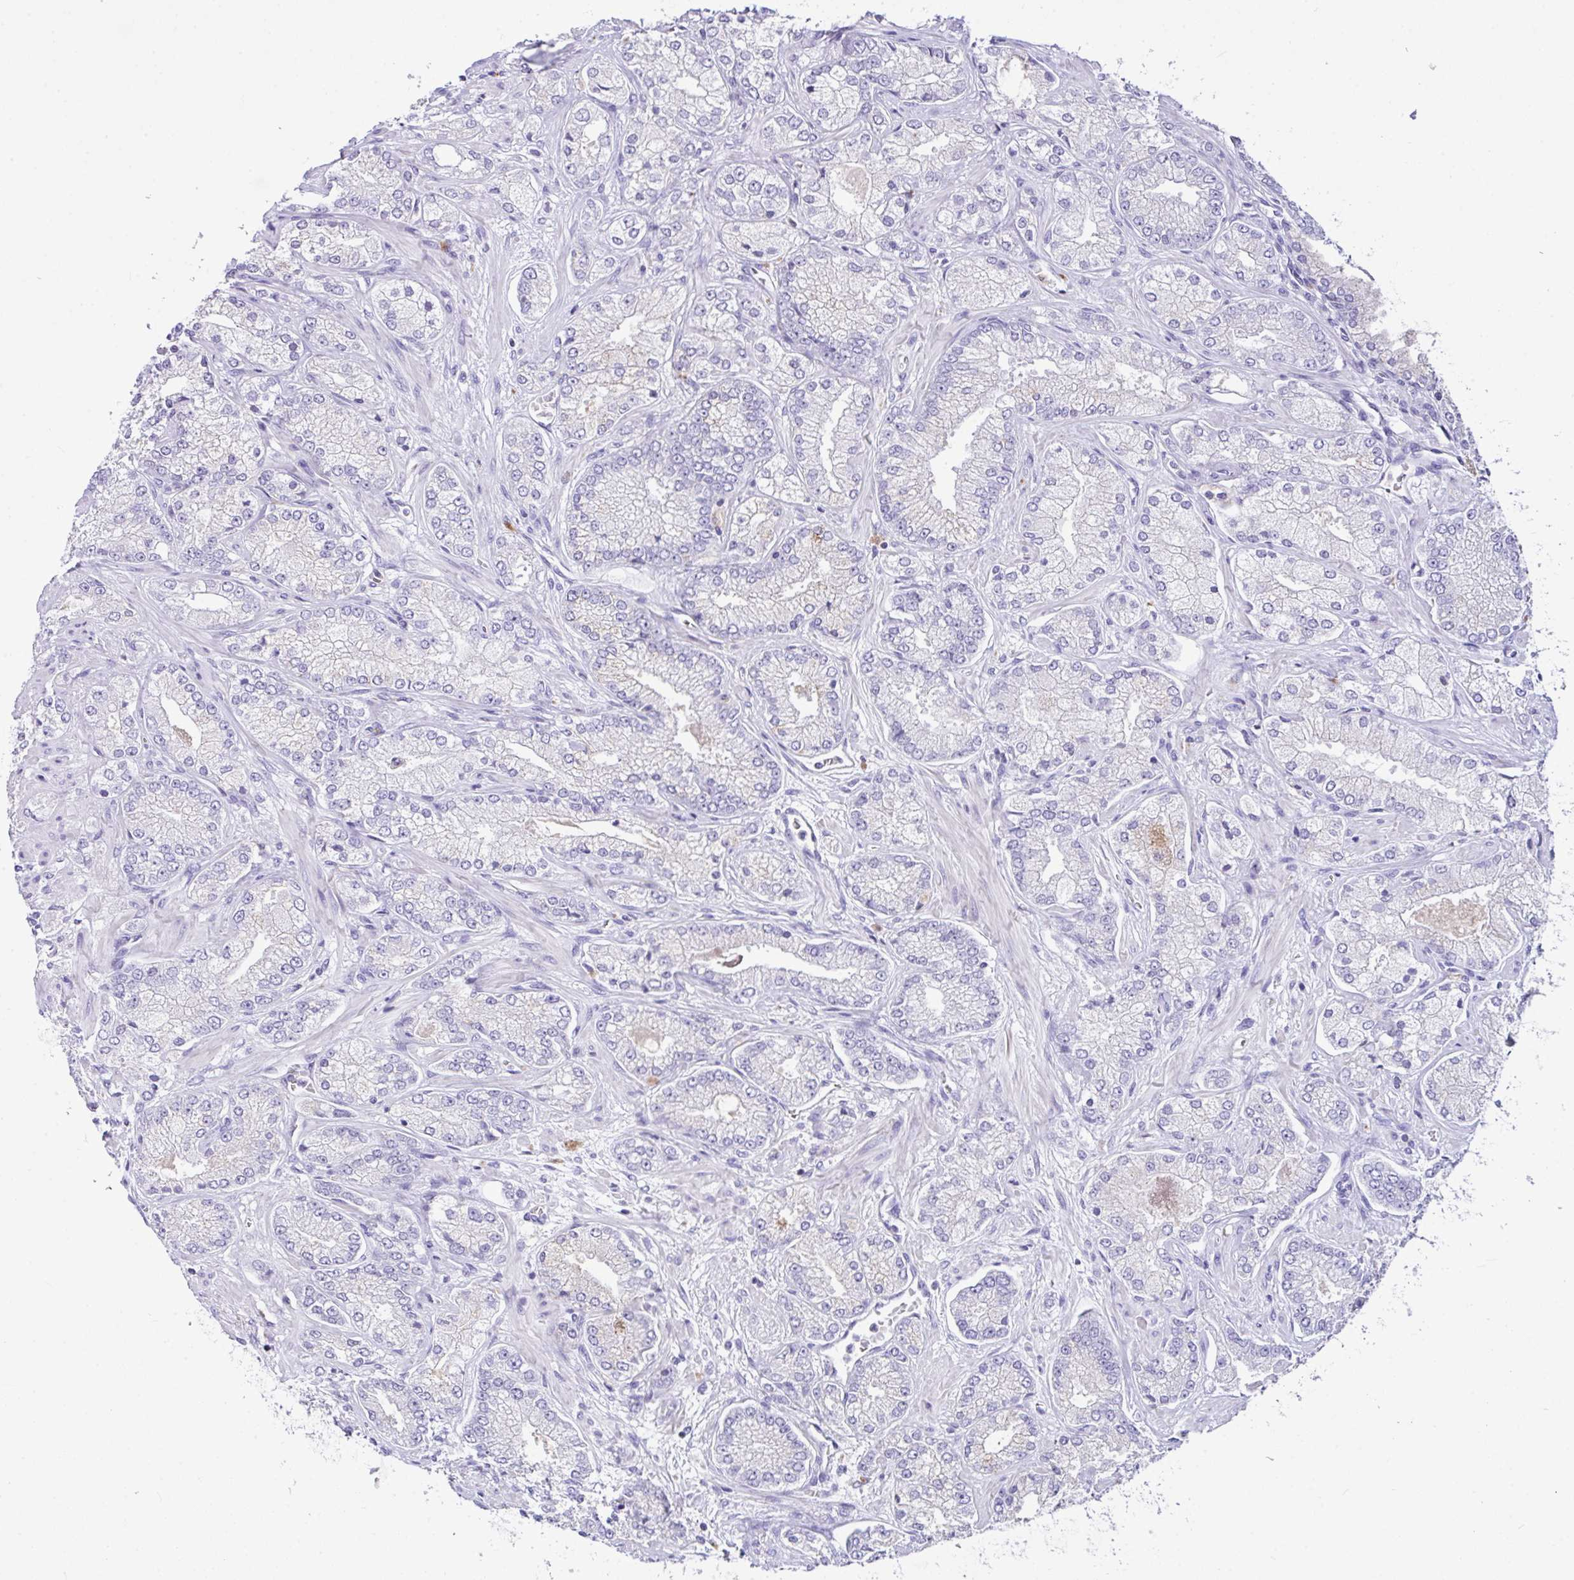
{"staining": {"intensity": "negative", "quantity": "none", "location": "none"}, "tissue": "prostate cancer", "cell_type": "Tumor cells", "image_type": "cancer", "snomed": [{"axis": "morphology", "description": "Normal tissue, NOS"}, {"axis": "morphology", "description": "Adenocarcinoma, High grade"}, {"axis": "topography", "description": "Prostate"}, {"axis": "topography", "description": "Peripheral nerve tissue"}], "caption": "Immunohistochemical staining of prostate cancer exhibits no significant positivity in tumor cells.", "gene": "D2HGDH", "patient": {"sex": "male", "age": 68}}